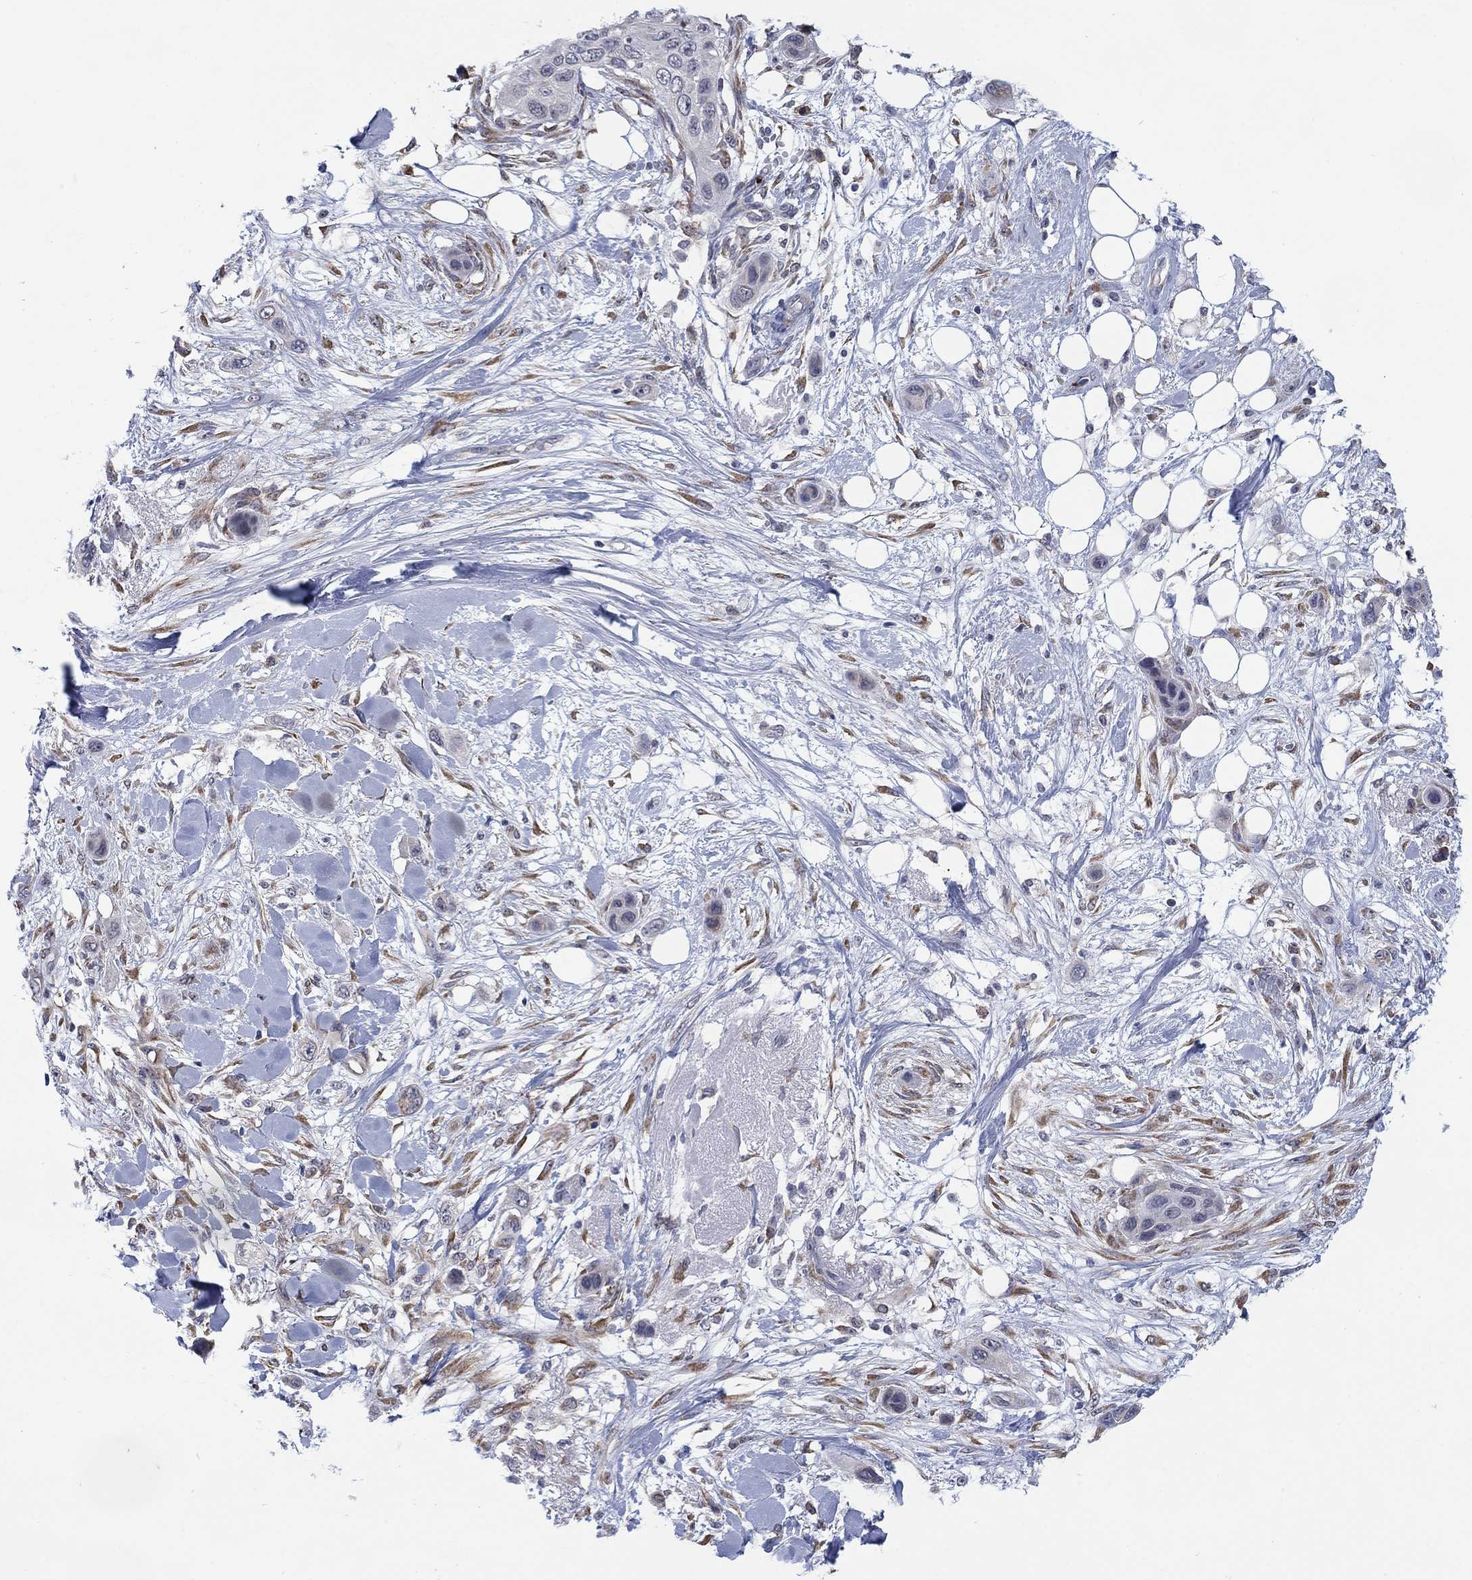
{"staining": {"intensity": "negative", "quantity": "none", "location": "none"}, "tissue": "skin cancer", "cell_type": "Tumor cells", "image_type": "cancer", "snomed": [{"axis": "morphology", "description": "Squamous cell carcinoma, NOS"}, {"axis": "topography", "description": "Skin"}], "caption": "High magnification brightfield microscopy of squamous cell carcinoma (skin) stained with DAB (3,3'-diaminobenzidine) (brown) and counterstained with hematoxylin (blue): tumor cells show no significant expression.", "gene": "MTRFR", "patient": {"sex": "male", "age": 79}}